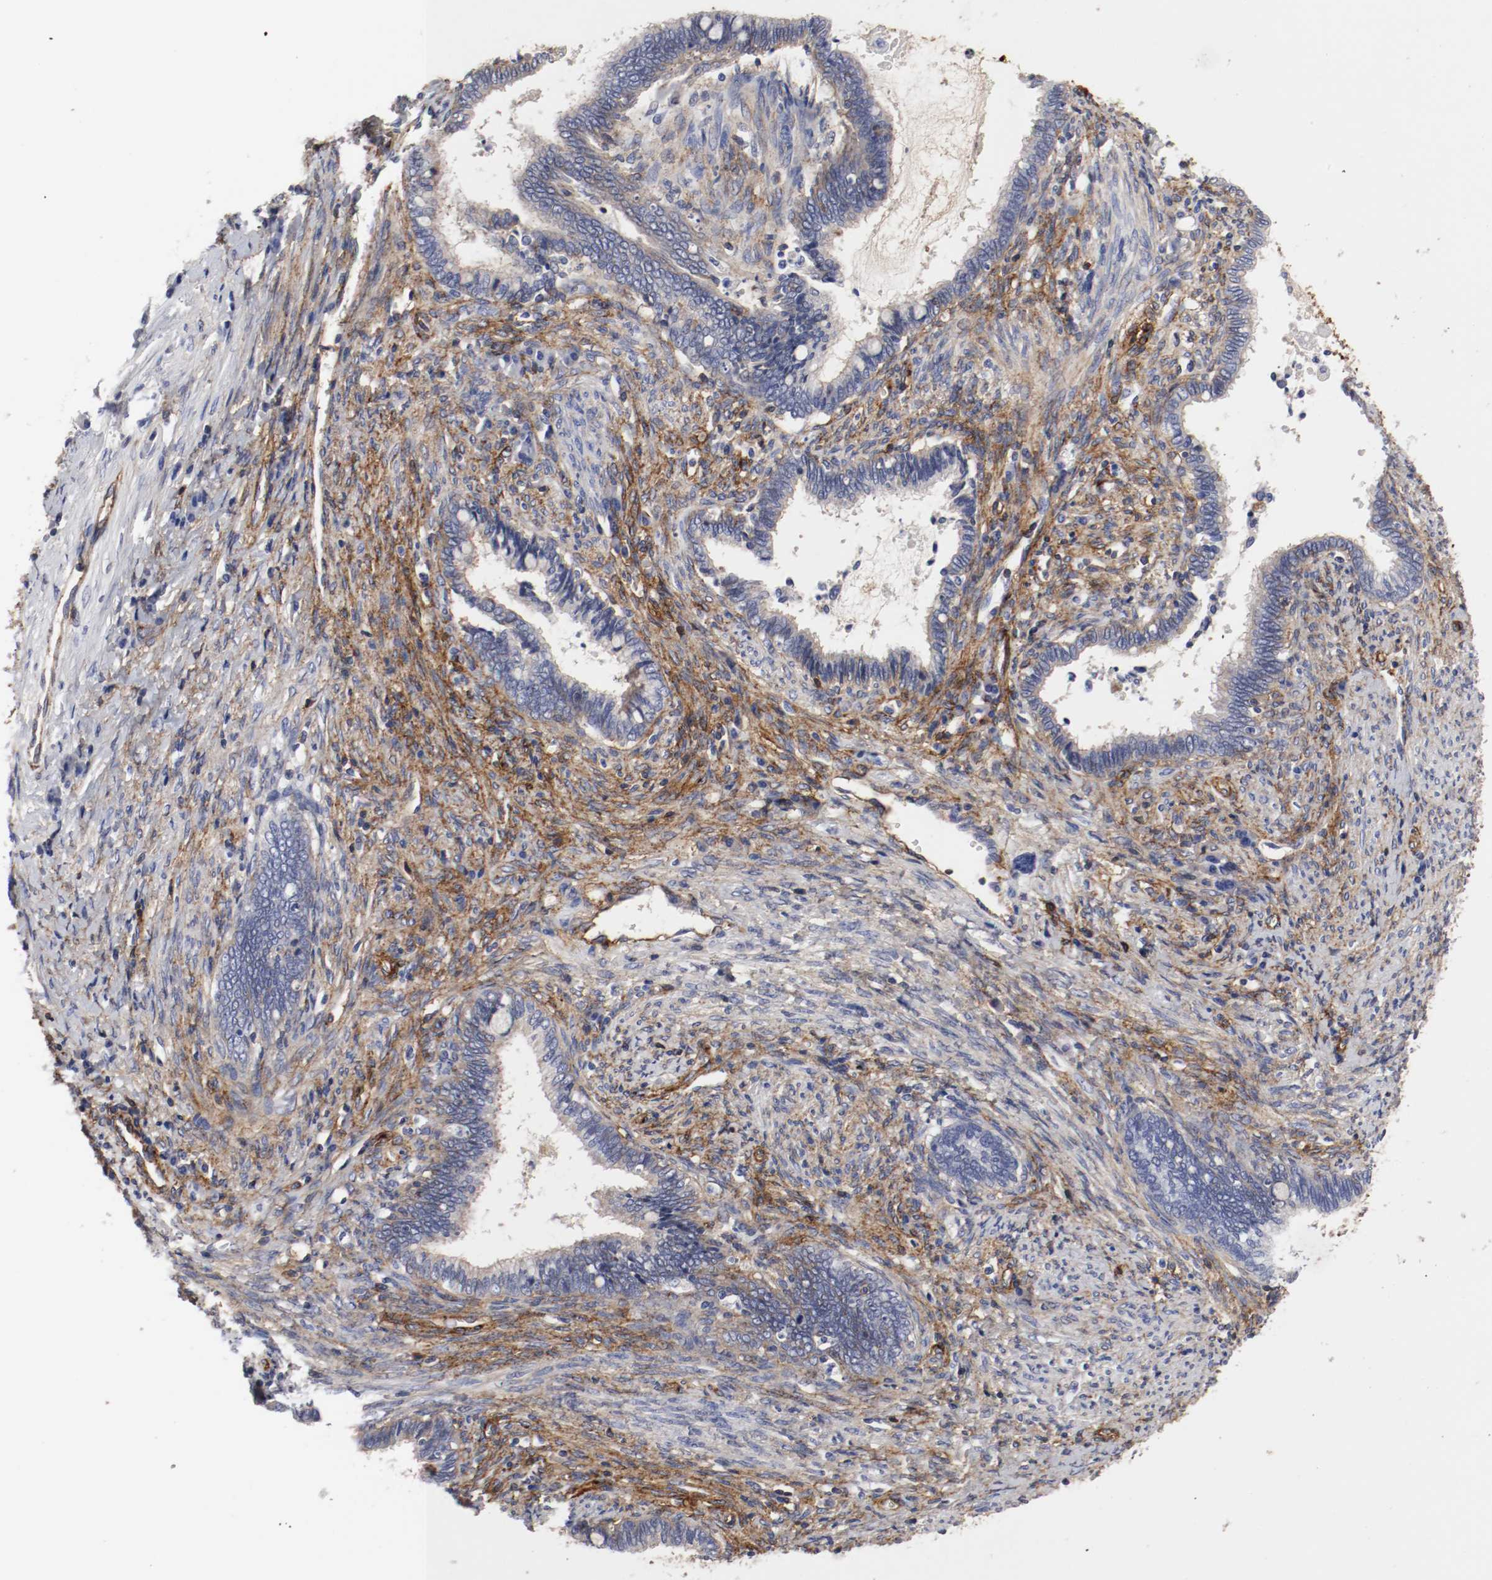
{"staining": {"intensity": "weak", "quantity": "<25%", "location": "cytoplasmic/membranous"}, "tissue": "cervical cancer", "cell_type": "Tumor cells", "image_type": "cancer", "snomed": [{"axis": "morphology", "description": "Adenocarcinoma, NOS"}, {"axis": "topography", "description": "Cervix"}], "caption": "This is a image of immunohistochemistry (IHC) staining of cervical cancer, which shows no positivity in tumor cells.", "gene": "IFITM1", "patient": {"sex": "female", "age": 44}}